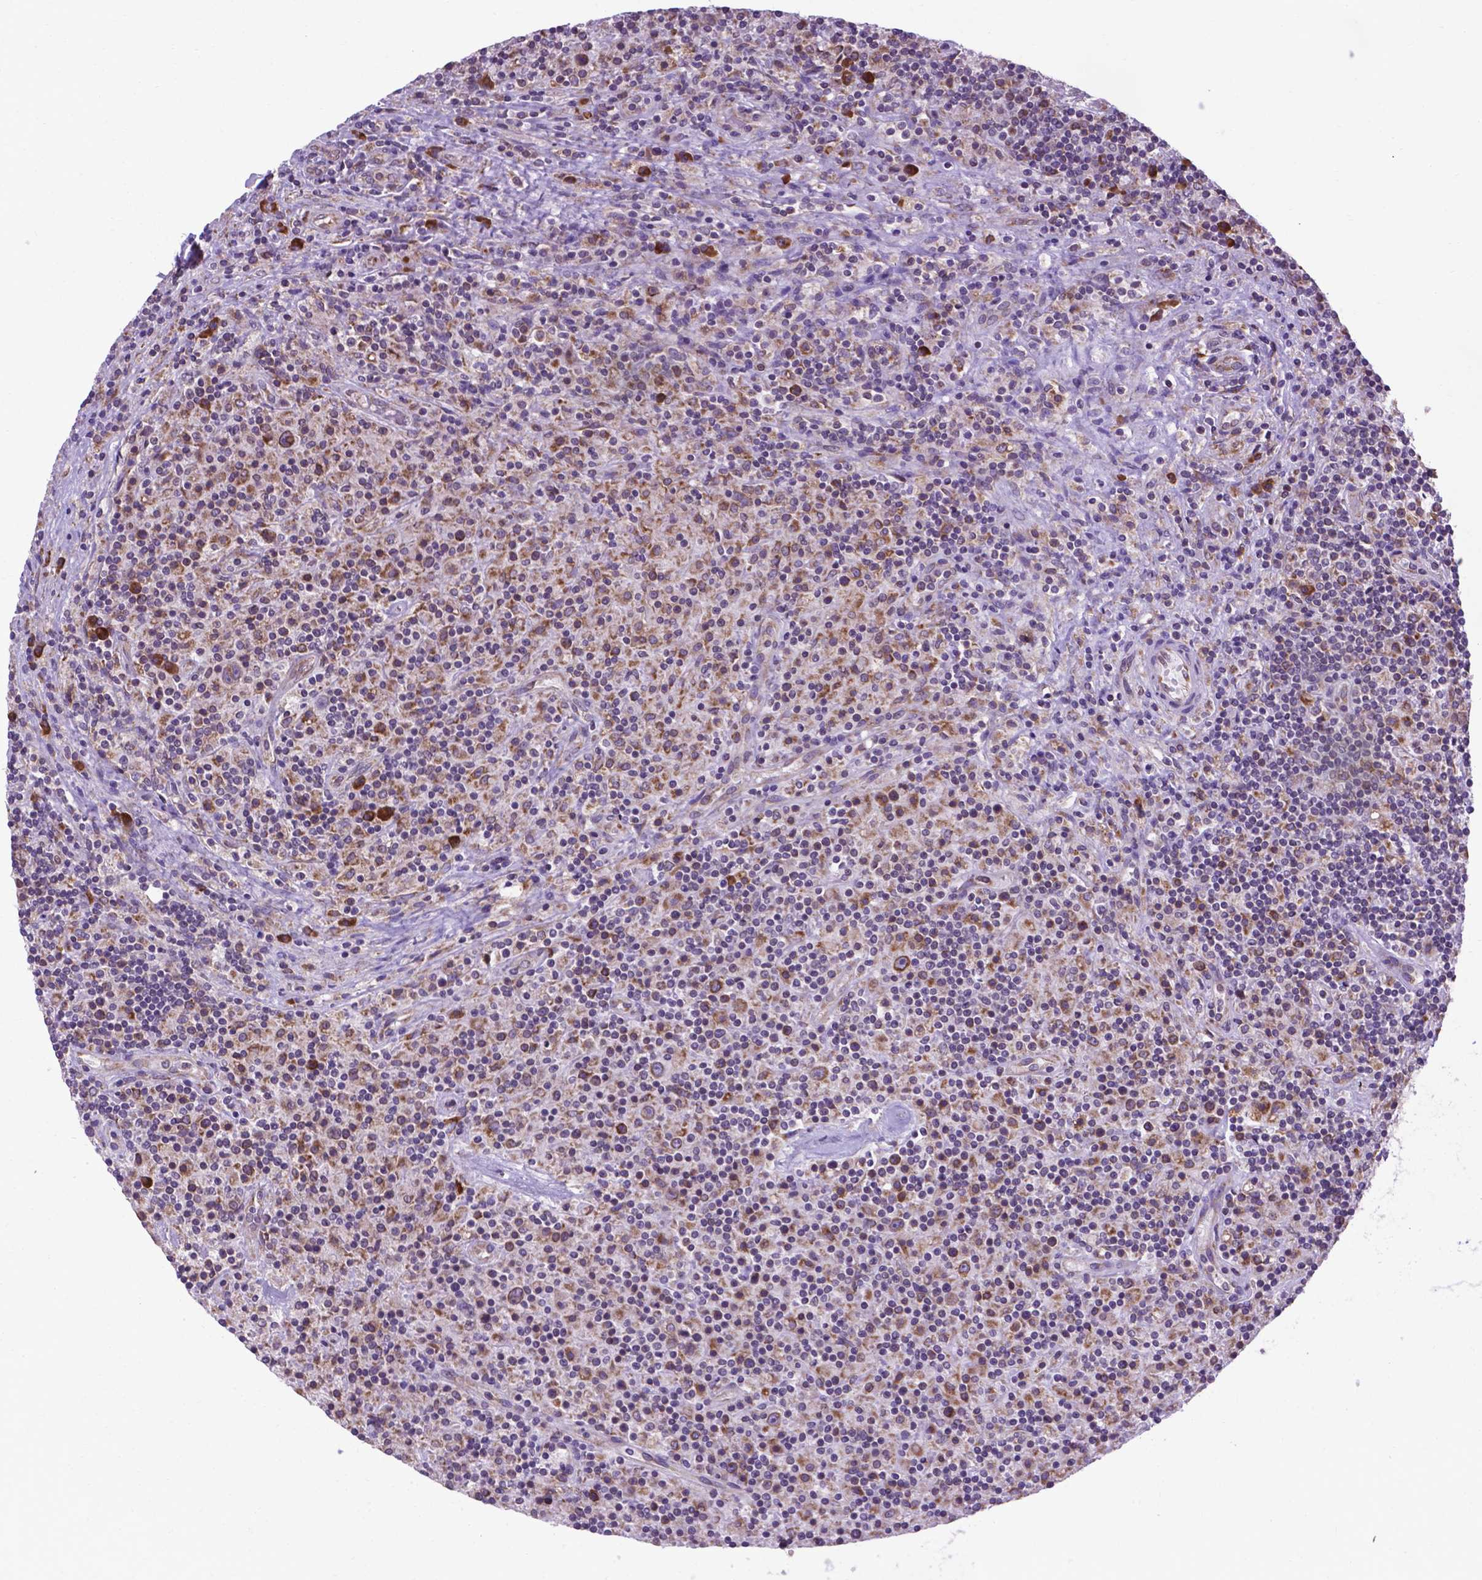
{"staining": {"intensity": "weak", "quantity": ">75%", "location": "cytoplasmic/membranous"}, "tissue": "lymphoma", "cell_type": "Tumor cells", "image_type": "cancer", "snomed": [{"axis": "morphology", "description": "Hodgkin's disease, NOS"}, {"axis": "topography", "description": "Lymph node"}], "caption": "A brown stain shows weak cytoplasmic/membranous positivity of a protein in human Hodgkin's disease tumor cells.", "gene": "WDR83OS", "patient": {"sex": "male", "age": 70}}